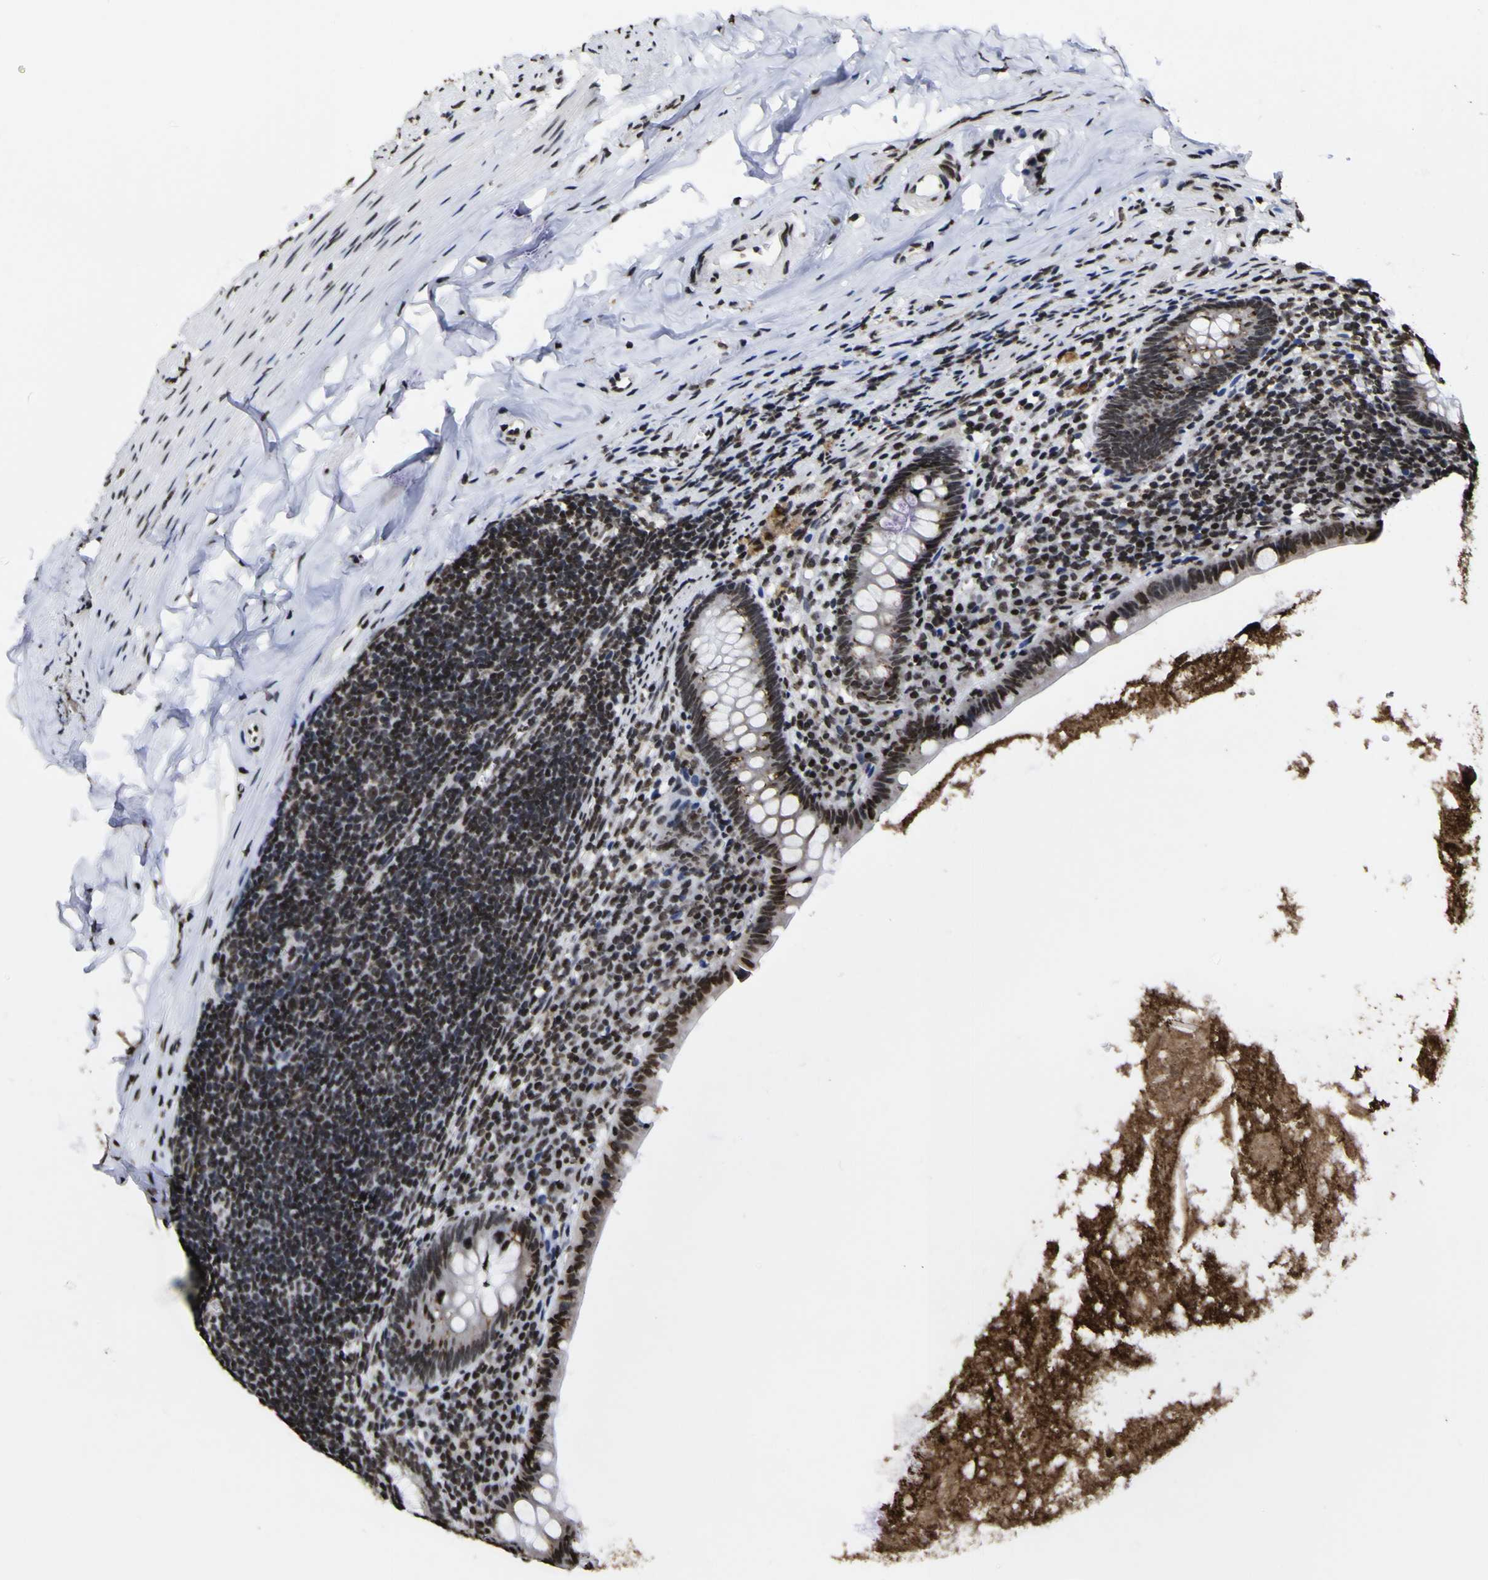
{"staining": {"intensity": "strong", "quantity": ">75%", "location": "nuclear"}, "tissue": "appendix", "cell_type": "Glandular cells", "image_type": "normal", "snomed": [{"axis": "morphology", "description": "Normal tissue, NOS"}, {"axis": "topography", "description": "Appendix"}], "caption": "Approximately >75% of glandular cells in normal appendix show strong nuclear protein positivity as visualized by brown immunohistochemical staining.", "gene": "PIAS1", "patient": {"sex": "male", "age": 52}}